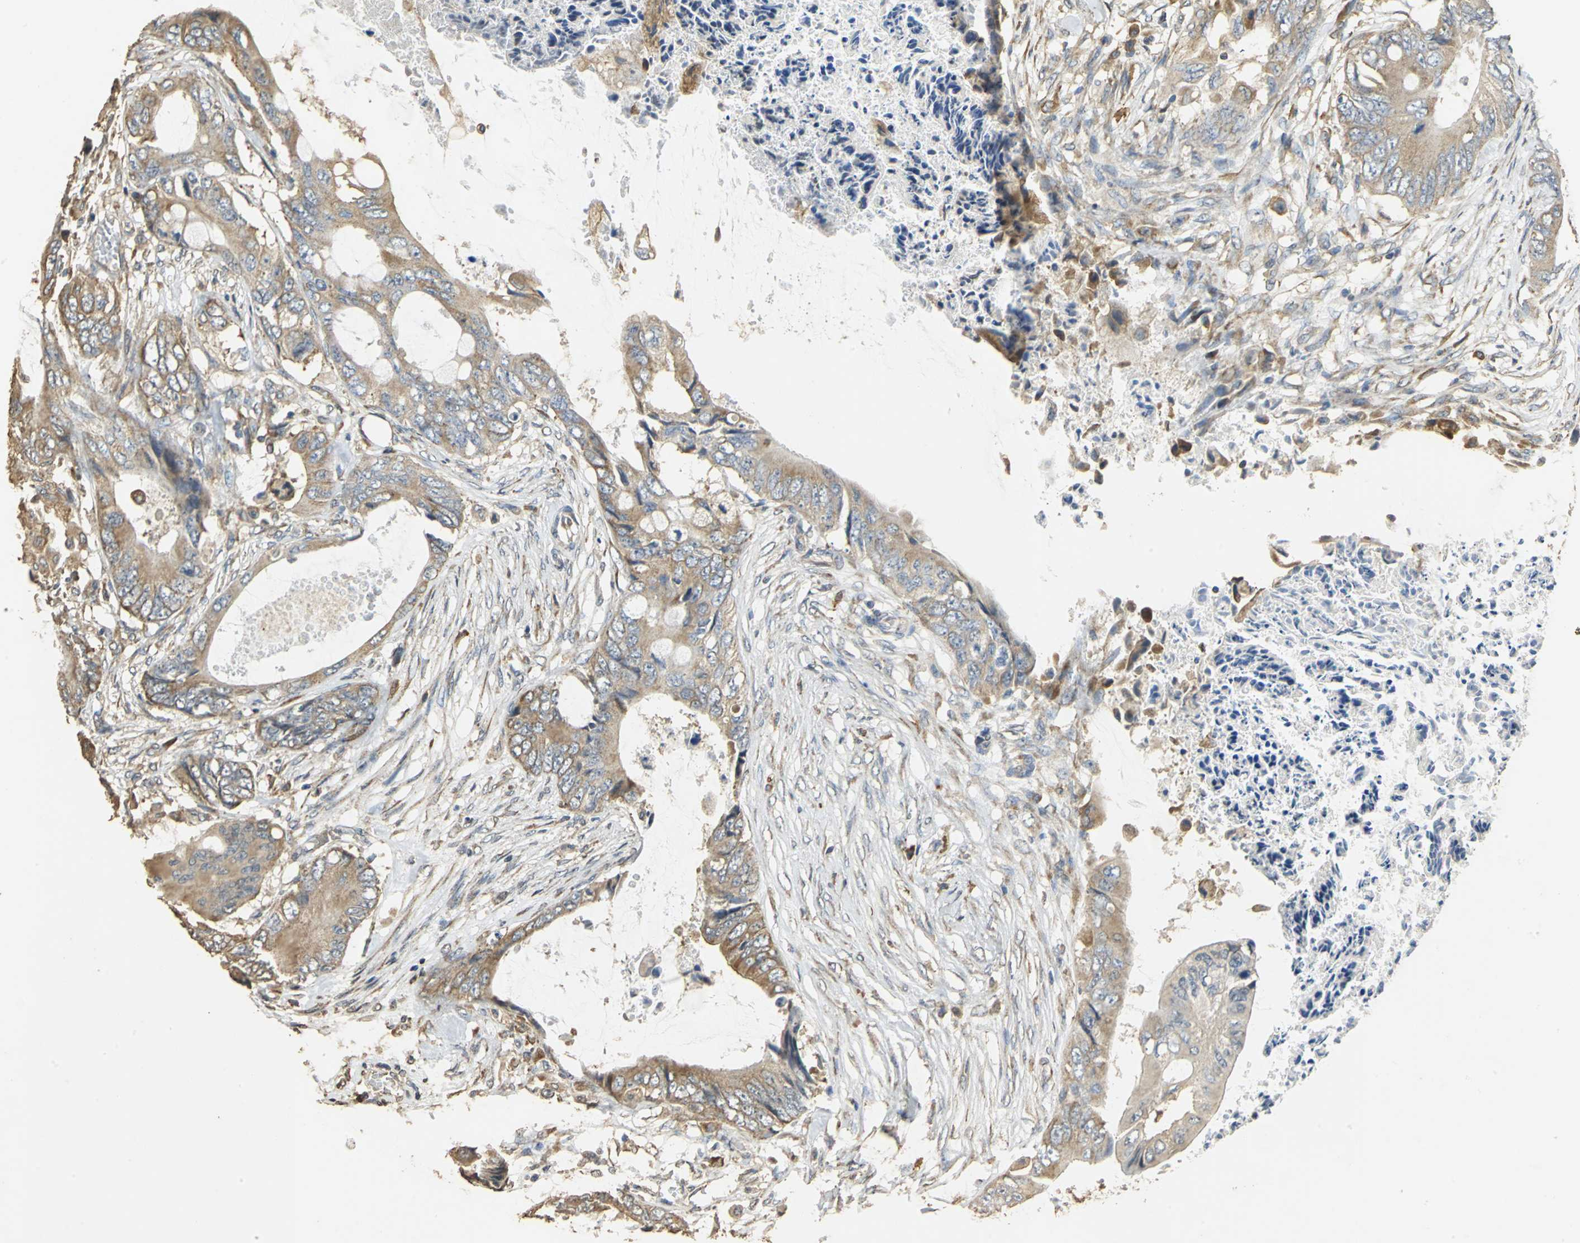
{"staining": {"intensity": "weak", "quantity": ">75%", "location": "cytoplasmic/membranous"}, "tissue": "colorectal cancer", "cell_type": "Tumor cells", "image_type": "cancer", "snomed": [{"axis": "morphology", "description": "Normal tissue, NOS"}, {"axis": "morphology", "description": "Adenocarcinoma, NOS"}, {"axis": "topography", "description": "Rectum"}, {"axis": "topography", "description": "Peripheral nerve tissue"}], "caption": "Brown immunohistochemical staining in human colorectal cancer (adenocarcinoma) displays weak cytoplasmic/membranous positivity in about >75% of tumor cells.", "gene": "ACSL4", "patient": {"sex": "female", "age": 77}}